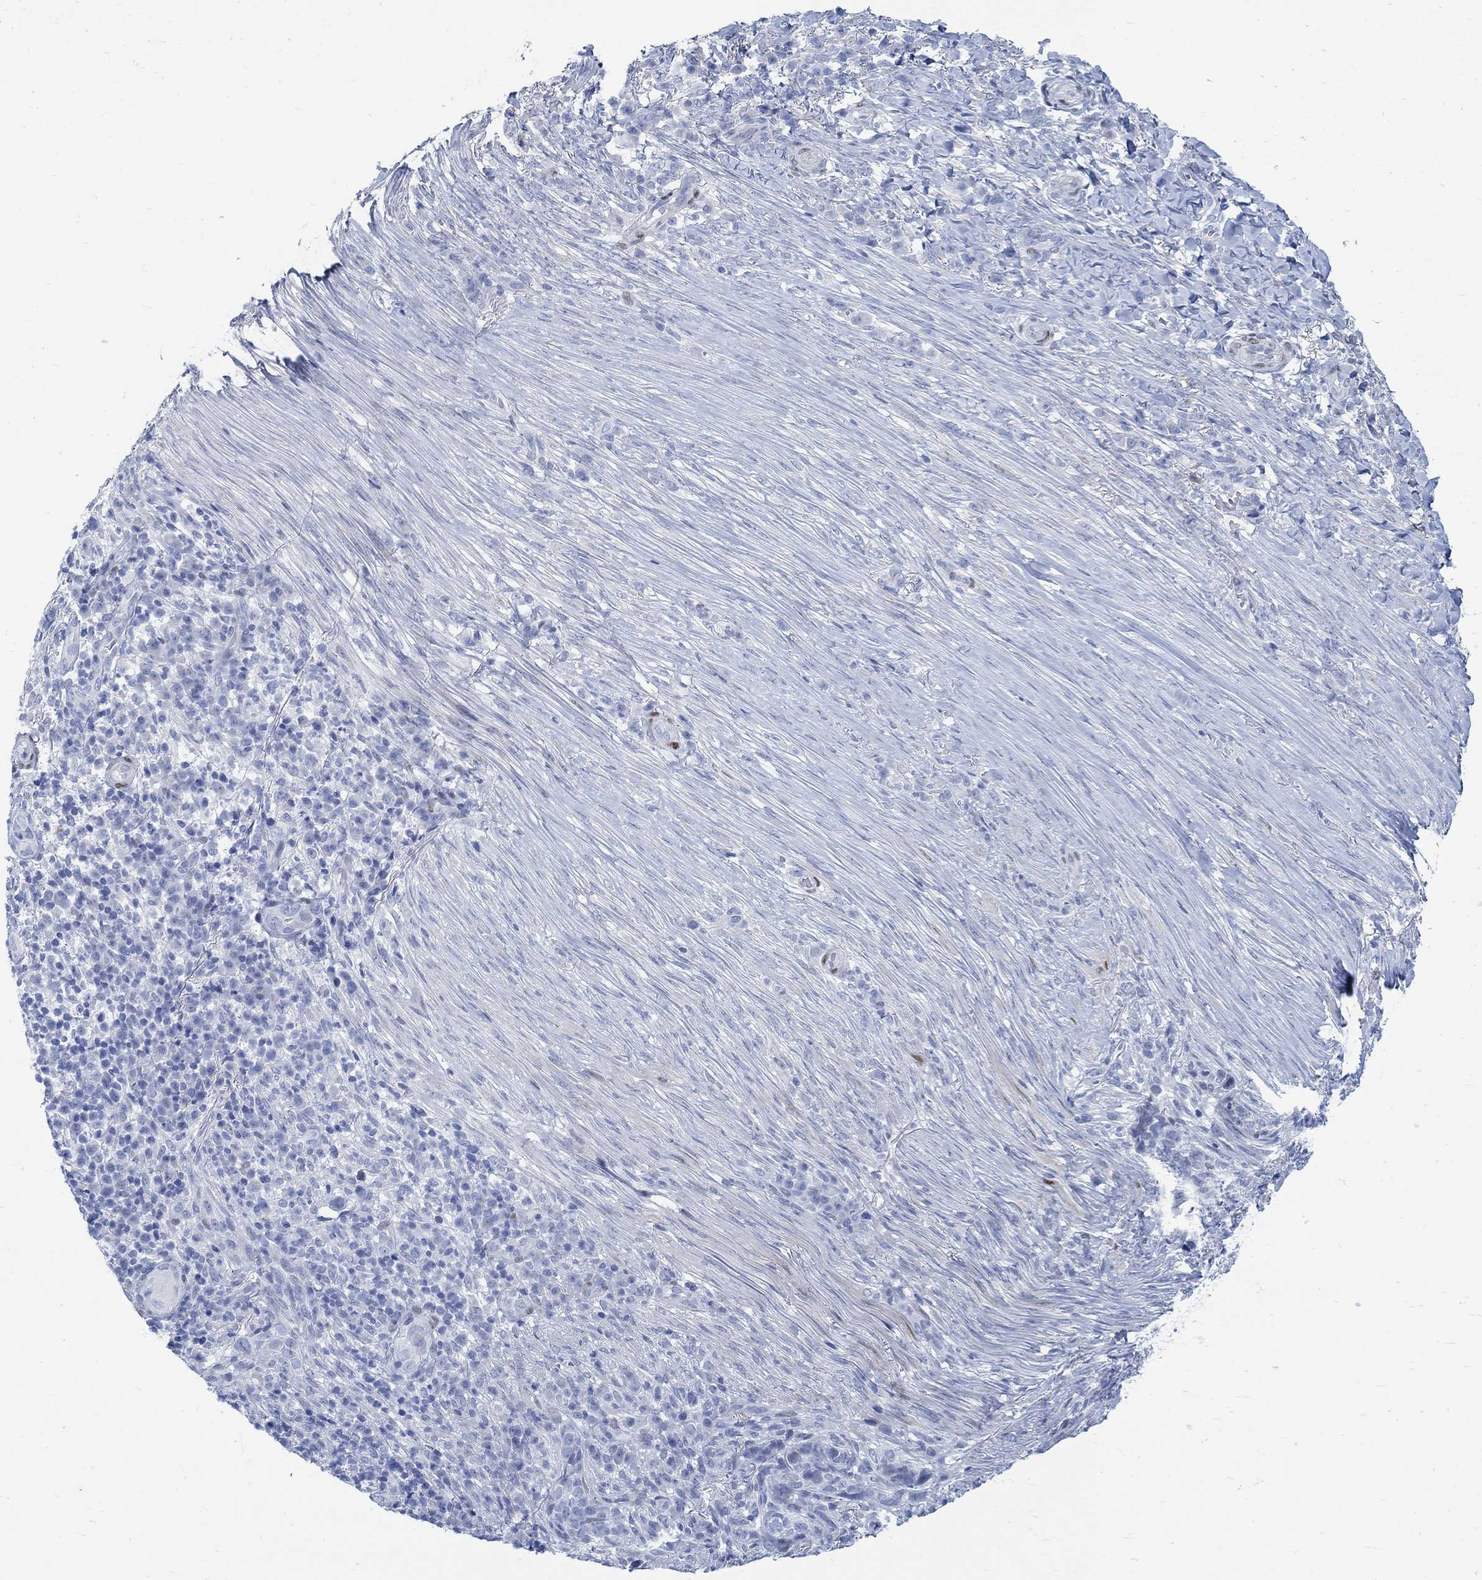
{"staining": {"intensity": "negative", "quantity": "none", "location": "none"}, "tissue": "skin cancer", "cell_type": "Tumor cells", "image_type": "cancer", "snomed": [{"axis": "morphology", "description": "Basal cell carcinoma"}, {"axis": "topography", "description": "Skin"}], "caption": "Protein analysis of skin cancer (basal cell carcinoma) displays no significant expression in tumor cells. The staining is performed using DAB (3,3'-diaminobenzidine) brown chromogen with nuclei counter-stained in using hematoxylin.", "gene": "RBM20", "patient": {"sex": "female", "age": 69}}